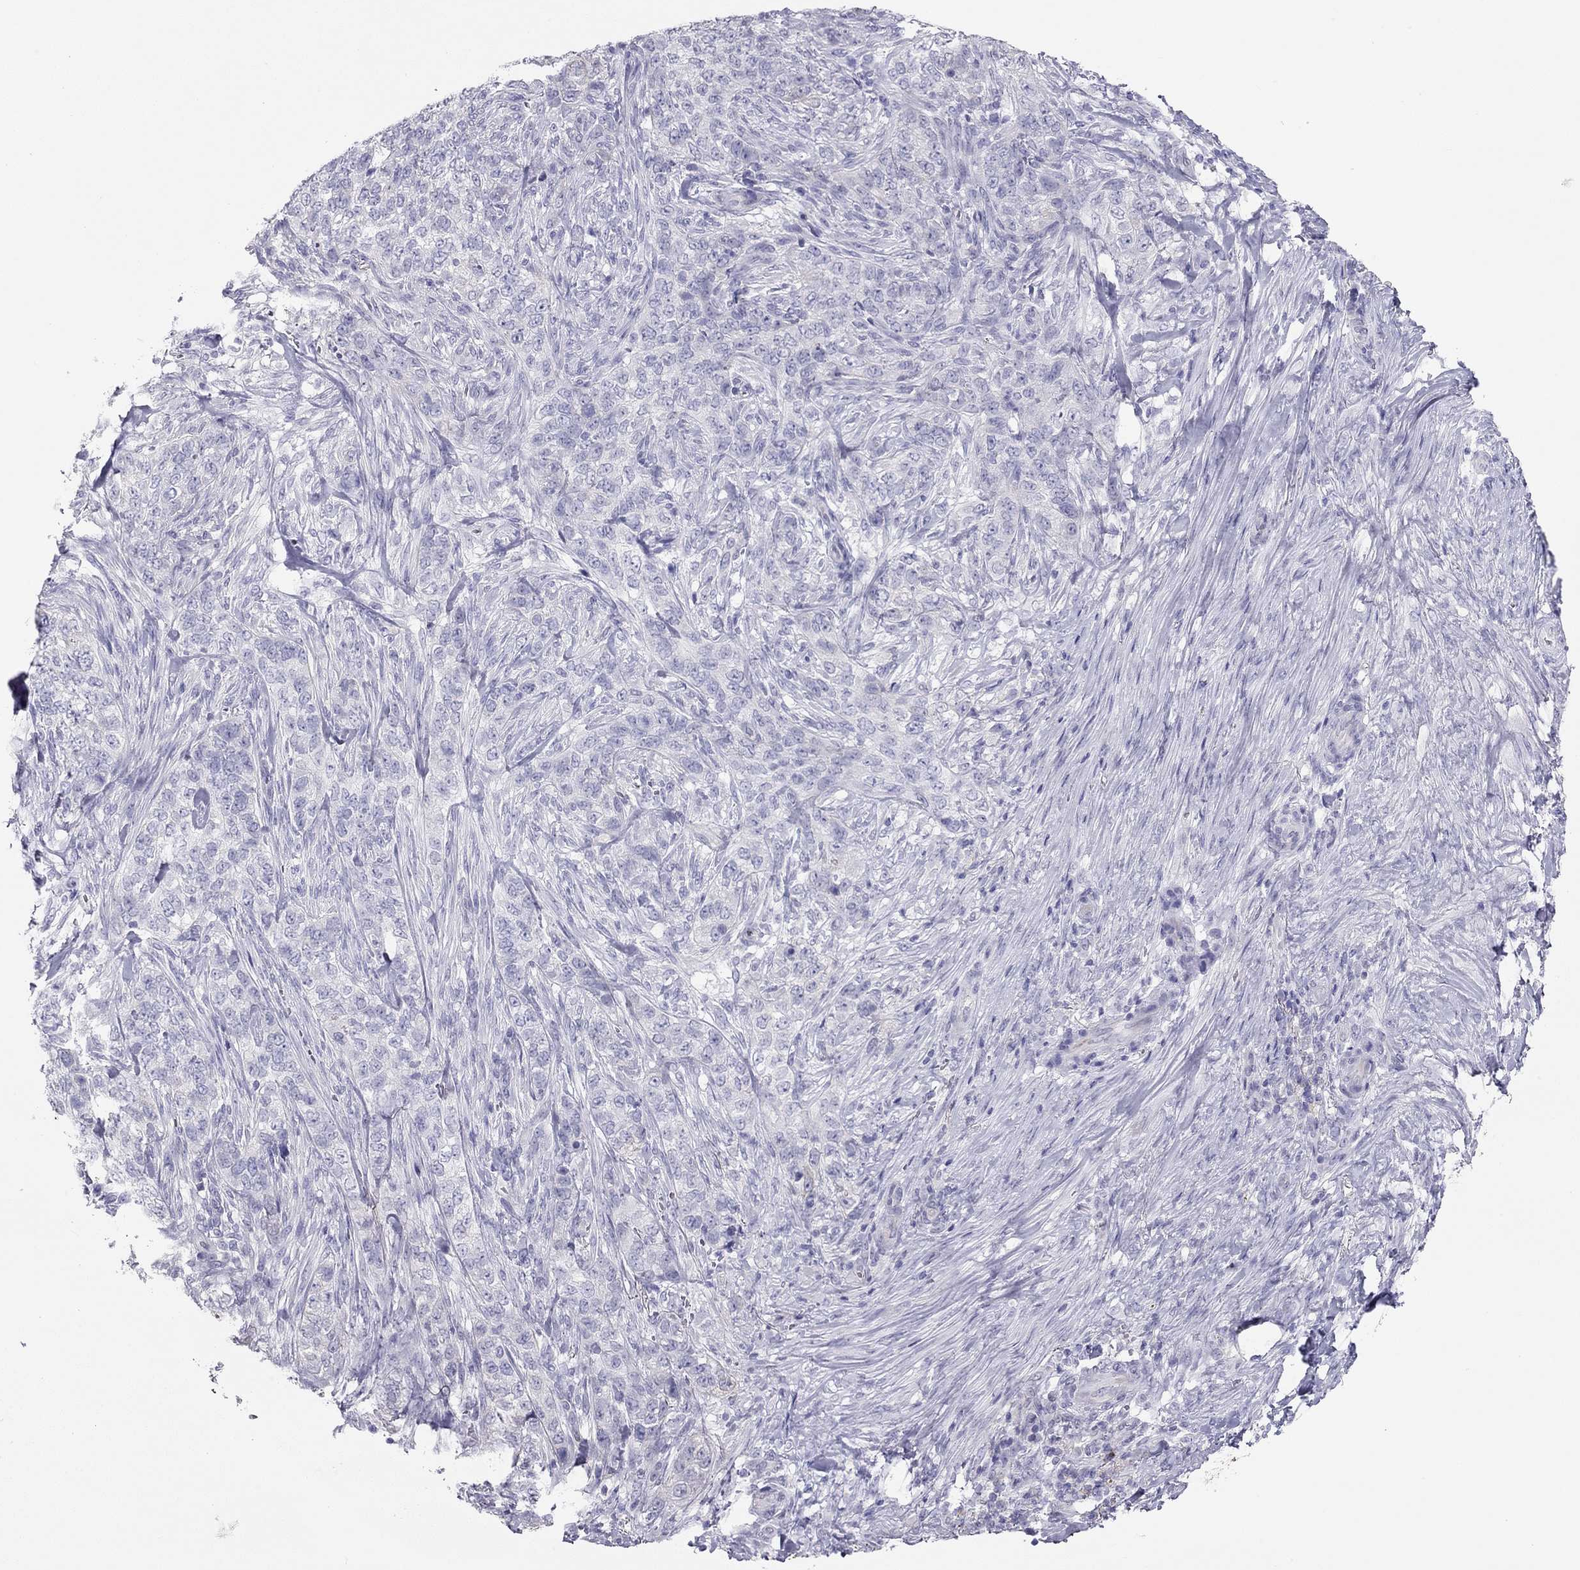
{"staining": {"intensity": "negative", "quantity": "none", "location": "none"}, "tissue": "skin cancer", "cell_type": "Tumor cells", "image_type": "cancer", "snomed": [{"axis": "morphology", "description": "Basal cell carcinoma"}, {"axis": "topography", "description": "Skin"}], "caption": "The IHC micrograph has no significant positivity in tumor cells of skin basal cell carcinoma tissue. (DAB immunohistochemistry (IHC) with hematoxylin counter stain).", "gene": "KCNV2", "patient": {"sex": "female", "age": 69}}